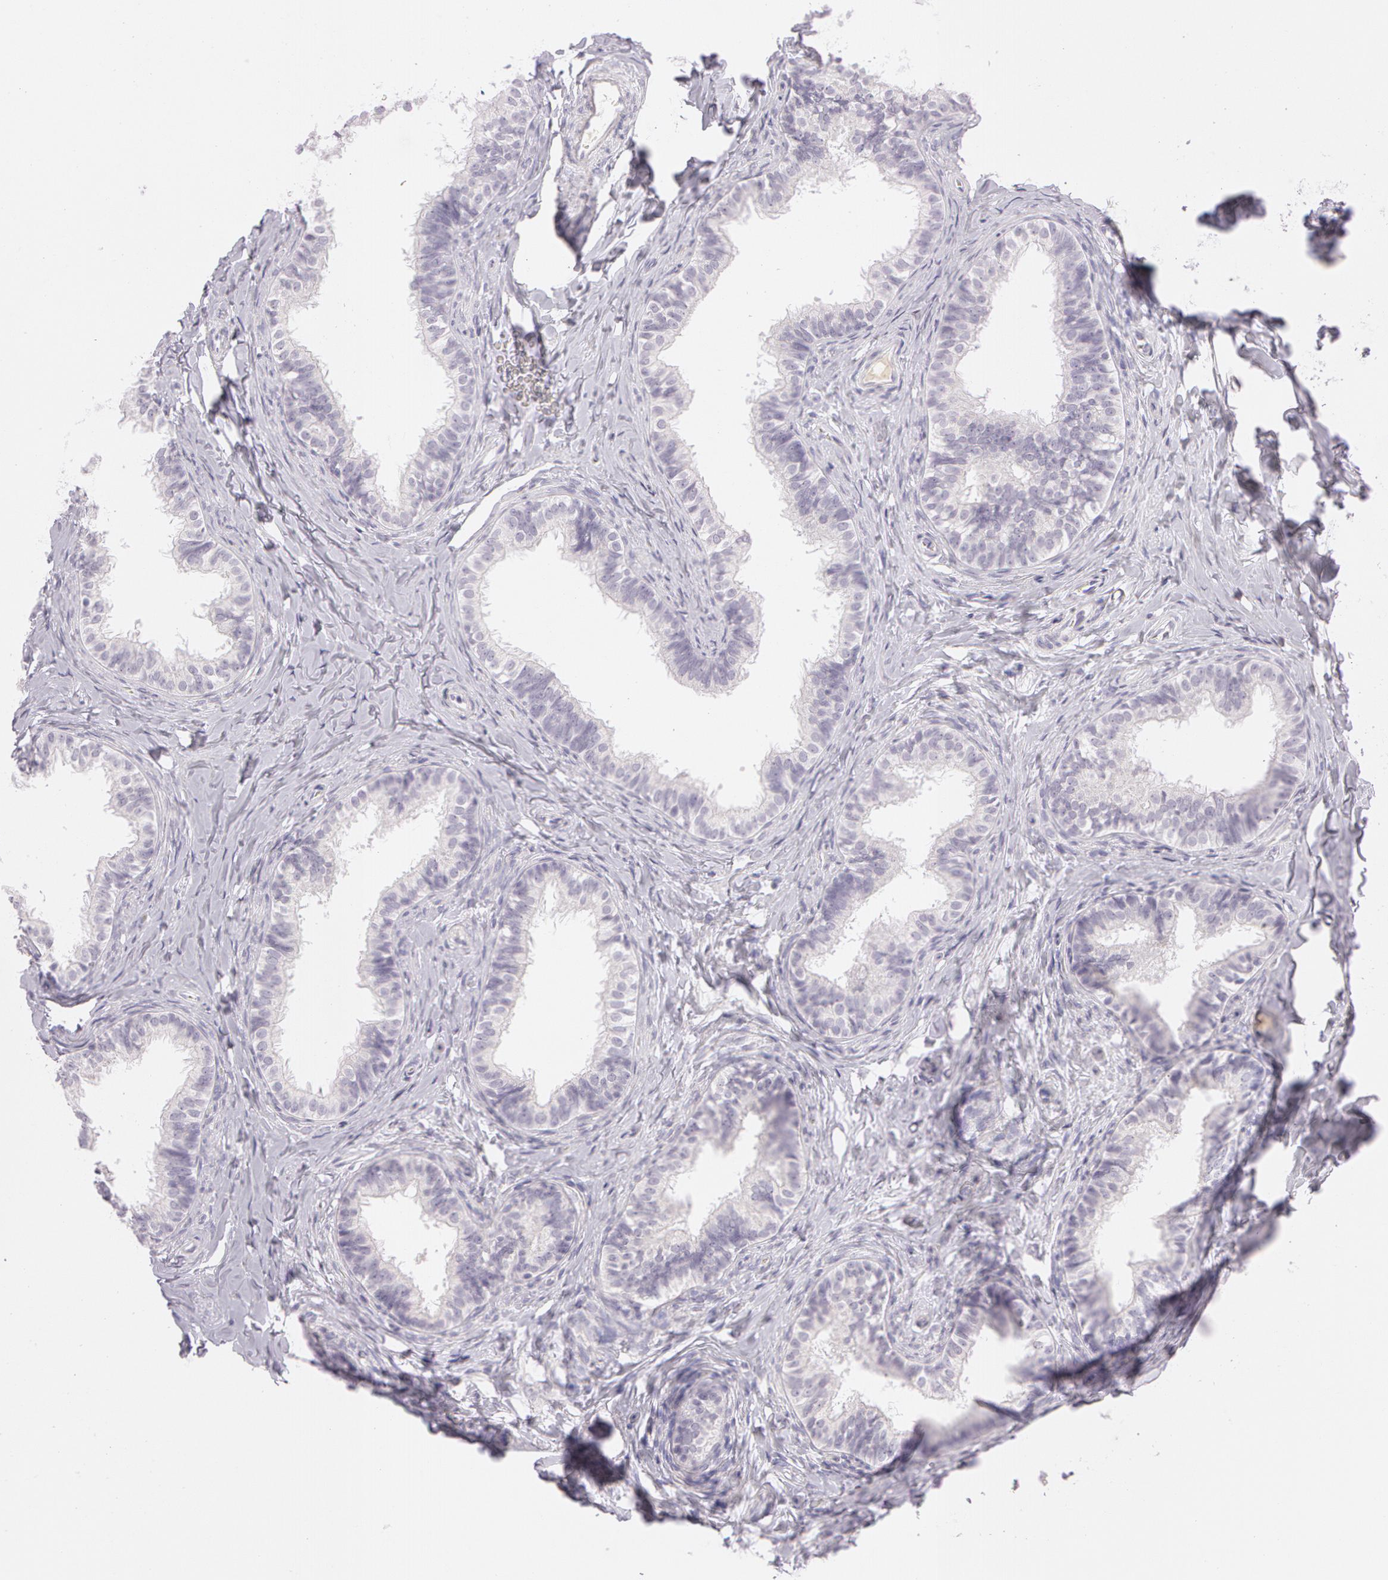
{"staining": {"intensity": "negative", "quantity": "none", "location": "none"}, "tissue": "epididymis", "cell_type": "Glandular cells", "image_type": "normal", "snomed": [{"axis": "morphology", "description": "Normal tissue, NOS"}, {"axis": "topography", "description": "Epididymis"}], "caption": "Protein analysis of benign epididymis demonstrates no significant staining in glandular cells.", "gene": "OTC", "patient": {"sex": "male", "age": 26}}